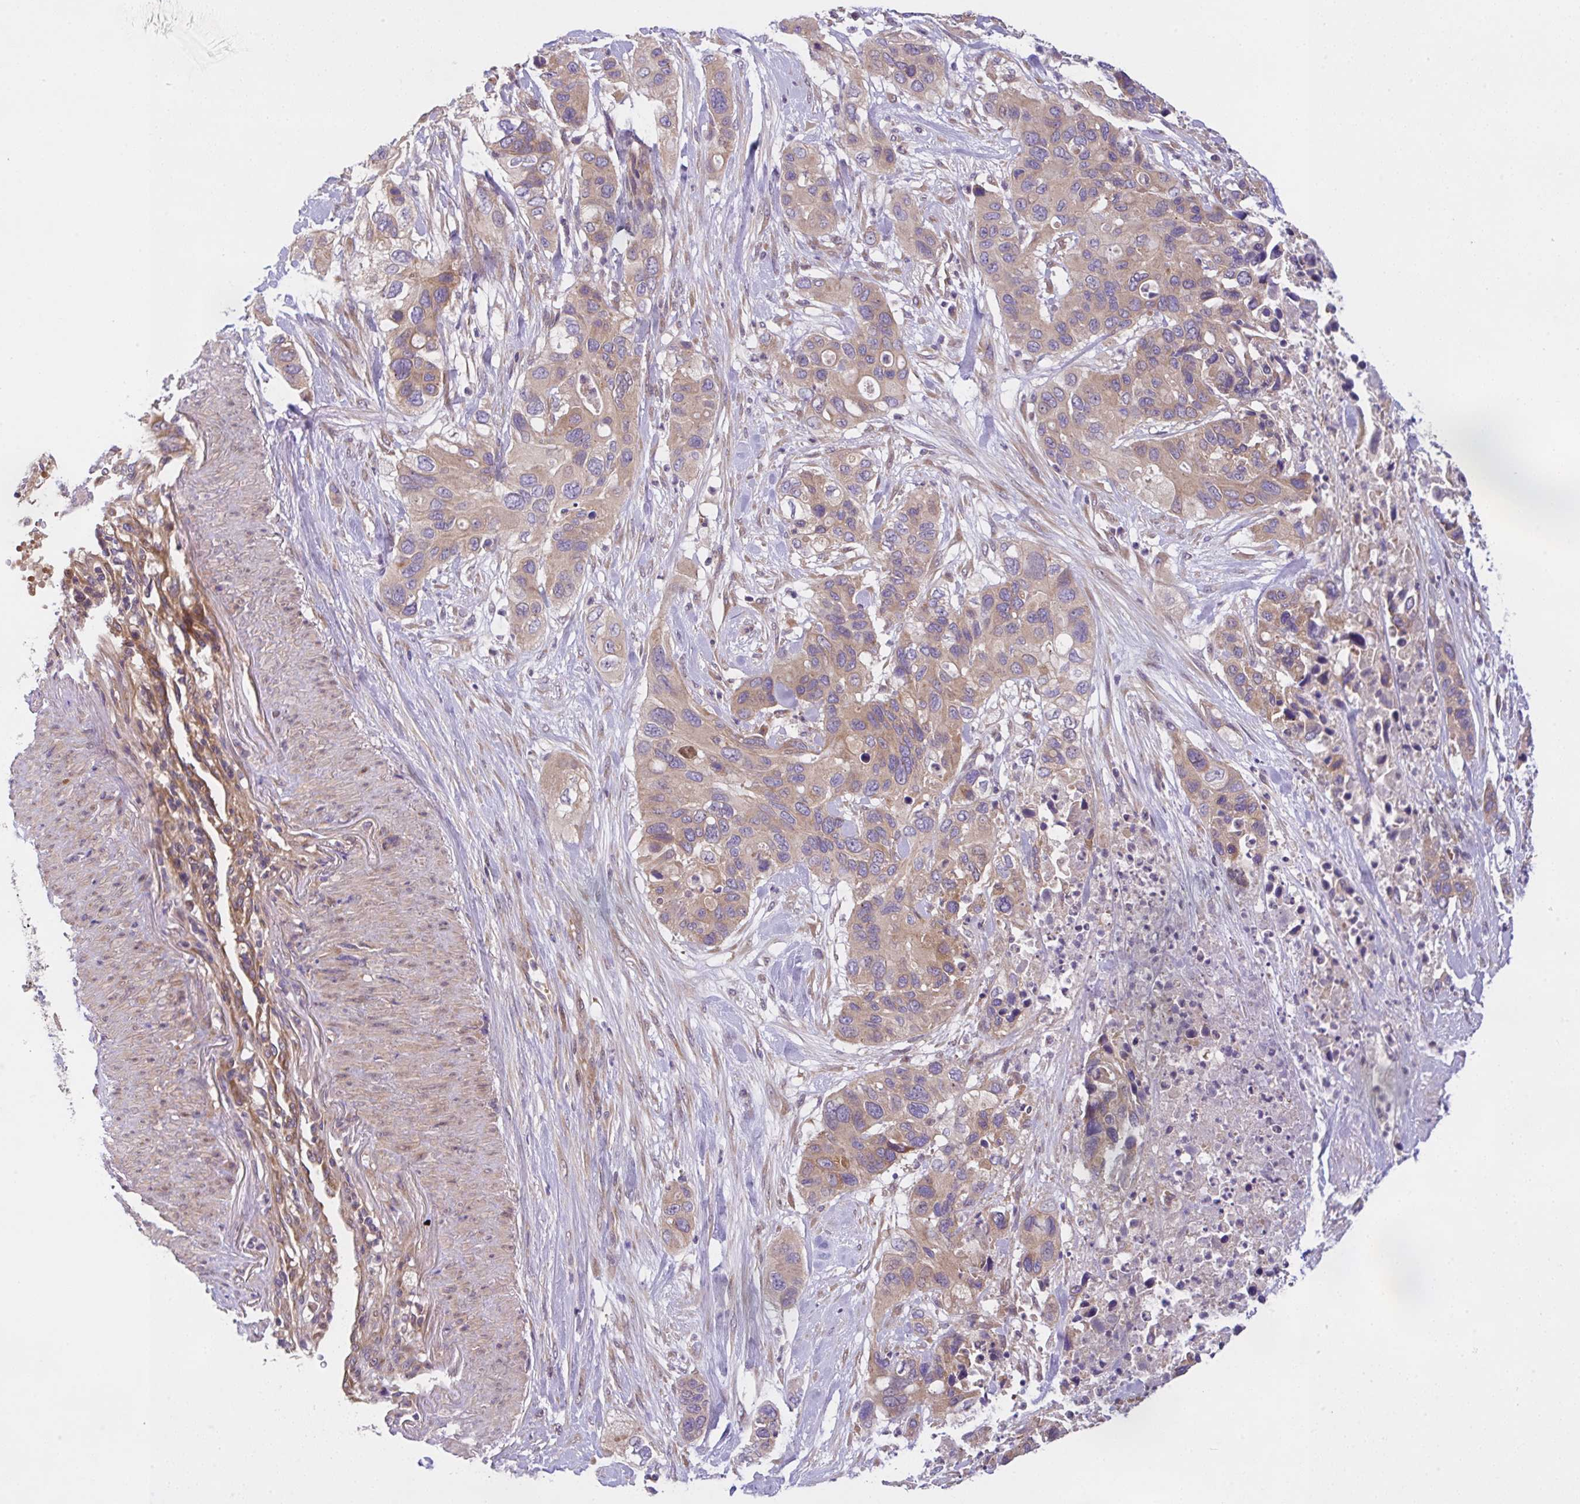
{"staining": {"intensity": "moderate", "quantity": ">75%", "location": "cytoplasmic/membranous"}, "tissue": "pancreatic cancer", "cell_type": "Tumor cells", "image_type": "cancer", "snomed": [{"axis": "morphology", "description": "Adenocarcinoma, NOS"}, {"axis": "topography", "description": "Pancreas"}], "caption": "Adenocarcinoma (pancreatic) stained with immunohistochemistry (IHC) exhibits moderate cytoplasmic/membranous expression in about >75% of tumor cells.", "gene": "UBE4A", "patient": {"sex": "female", "age": 71}}